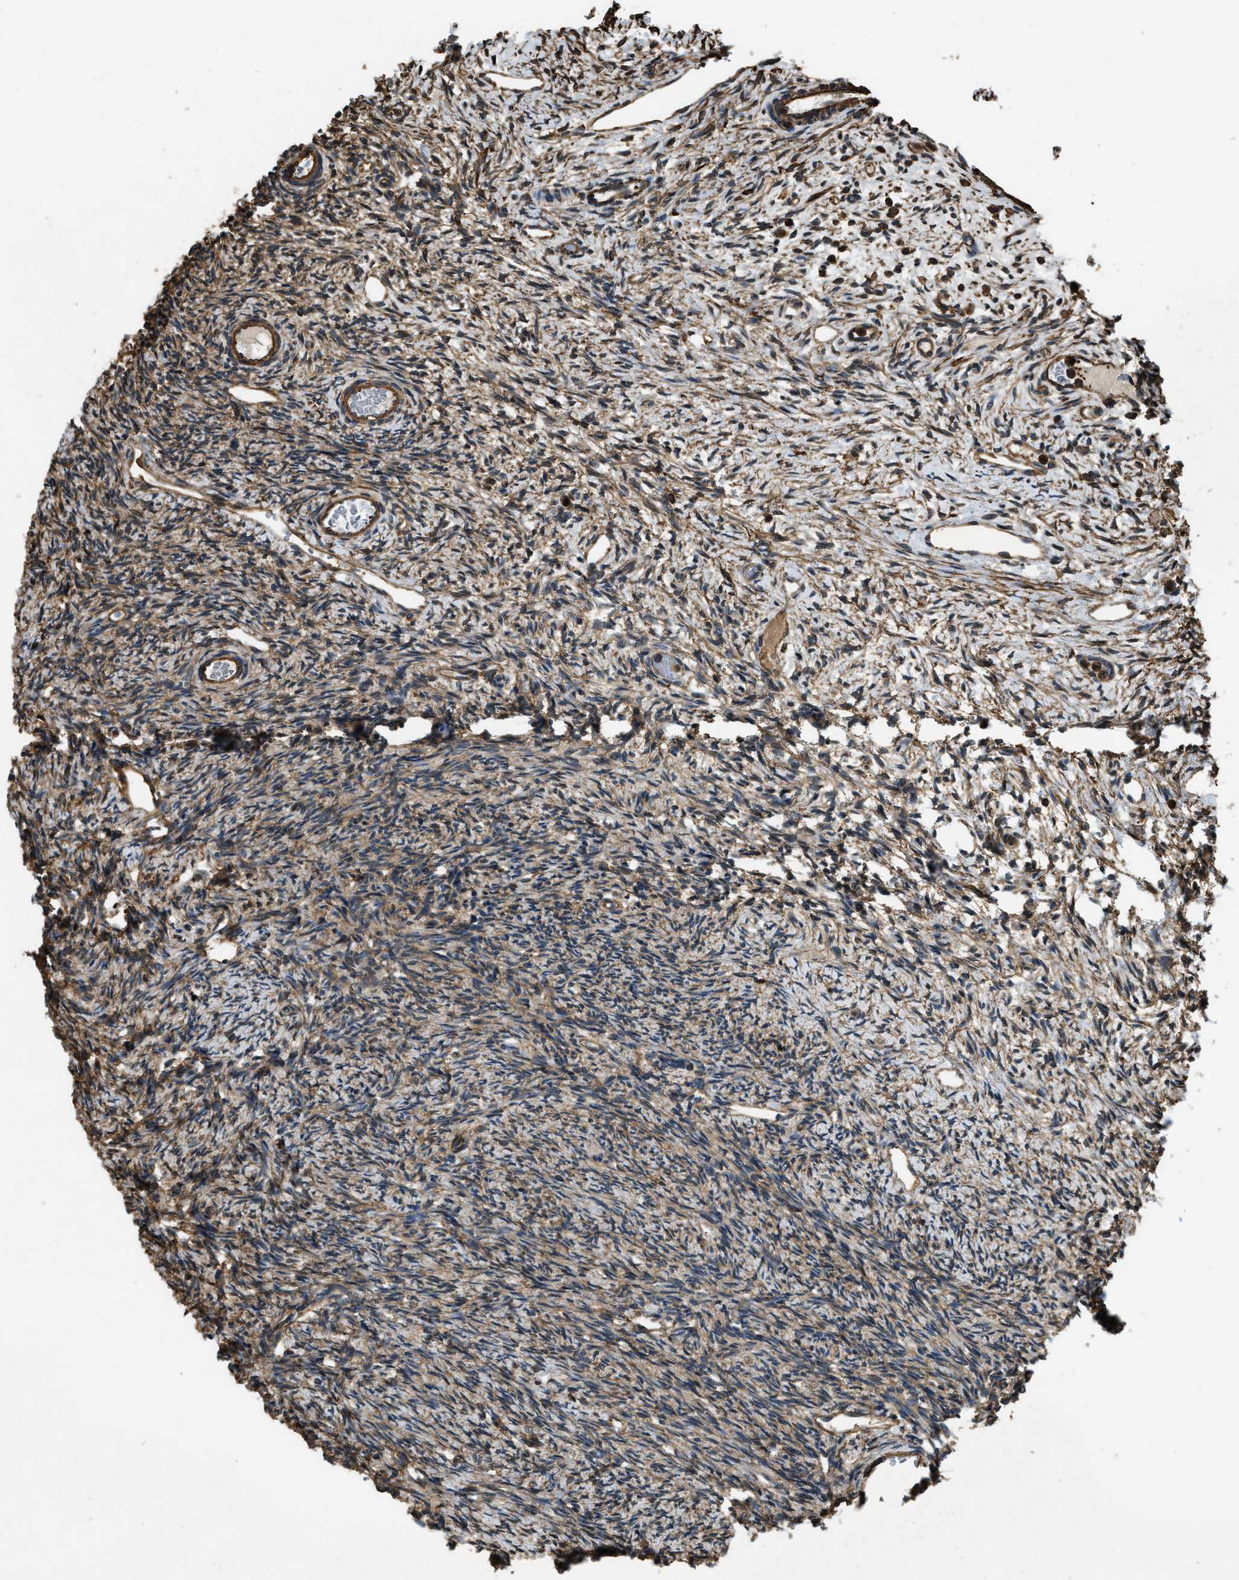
{"staining": {"intensity": "moderate", "quantity": ">75%", "location": "cytoplasmic/membranous"}, "tissue": "ovary", "cell_type": "Follicle cells", "image_type": "normal", "snomed": [{"axis": "morphology", "description": "Normal tissue, NOS"}, {"axis": "topography", "description": "Ovary"}], "caption": "DAB (3,3'-diaminobenzidine) immunohistochemical staining of unremarkable human ovary reveals moderate cytoplasmic/membranous protein staining in about >75% of follicle cells.", "gene": "YARS1", "patient": {"sex": "female", "age": 33}}